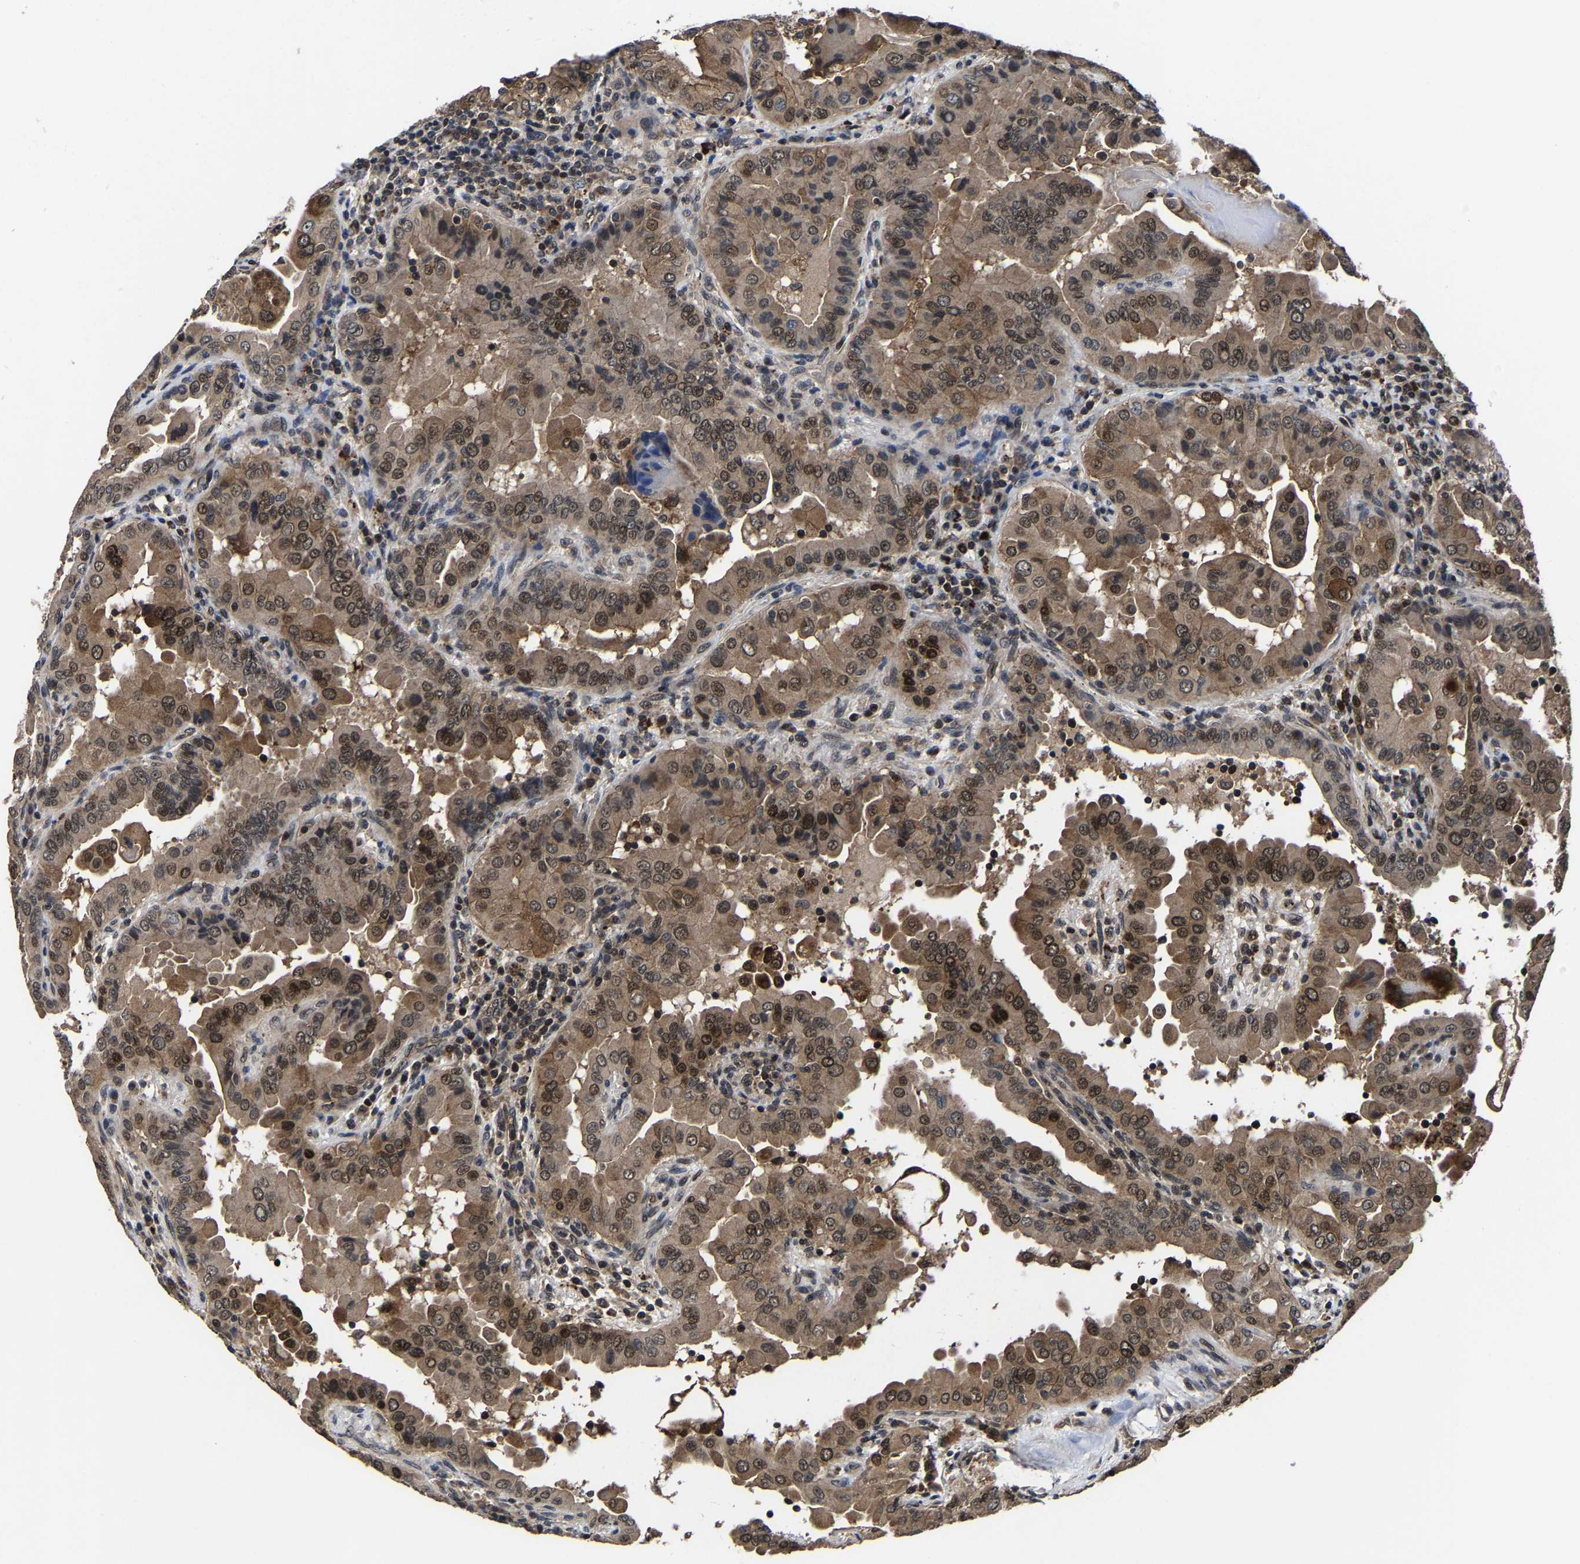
{"staining": {"intensity": "moderate", "quantity": ">75%", "location": "cytoplasmic/membranous,nuclear"}, "tissue": "thyroid cancer", "cell_type": "Tumor cells", "image_type": "cancer", "snomed": [{"axis": "morphology", "description": "Papillary adenocarcinoma, NOS"}, {"axis": "topography", "description": "Thyroid gland"}], "caption": "Protein staining demonstrates moderate cytoplasmic/membranous and nuclear expression in approximately >75% of tumor cells in thyroid papillary adenocarcinoma.", "gene": "ZCCHC7", "patient": {"sex": "male", "age": 33}}